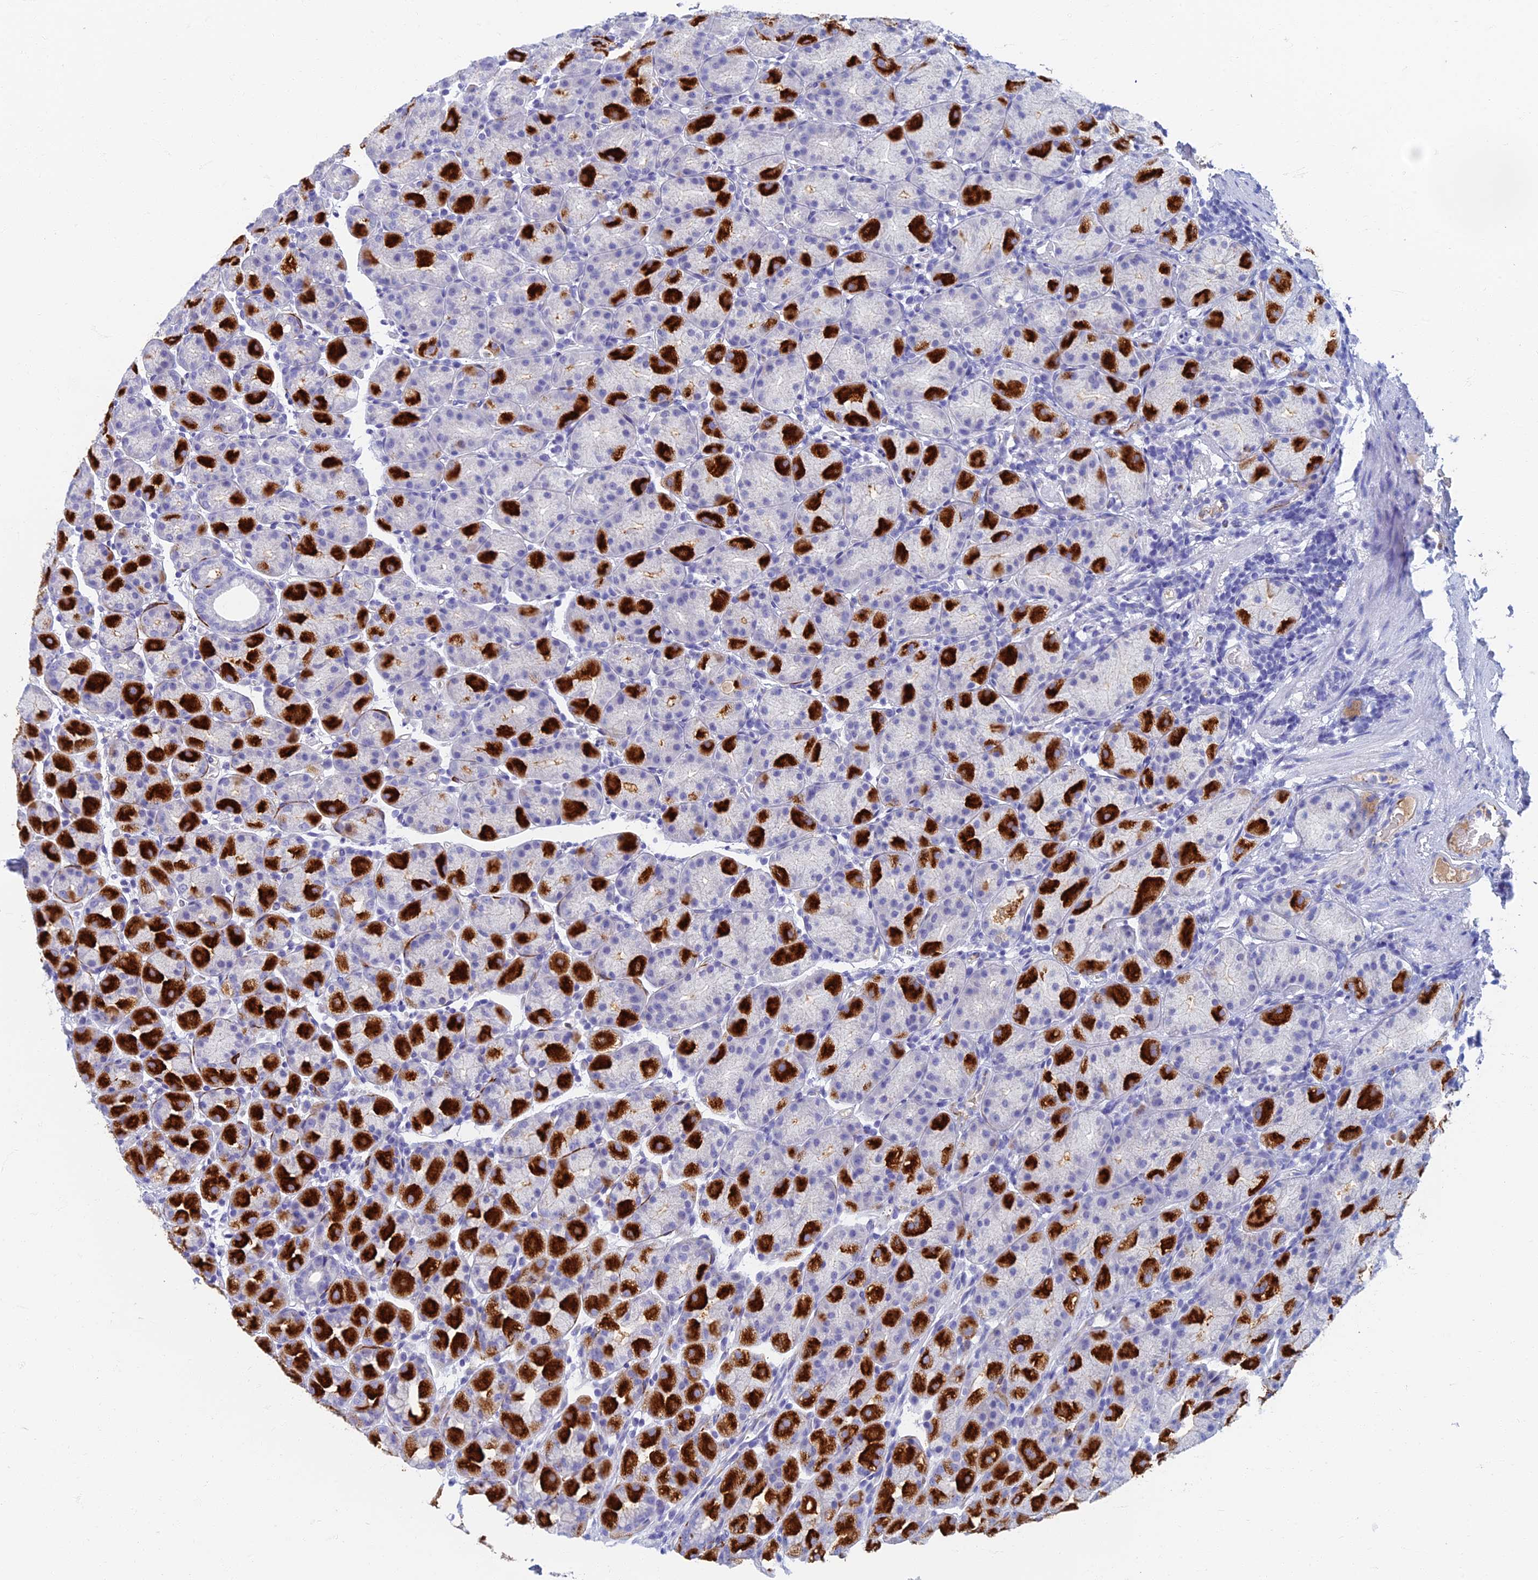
{"staining": {"intensity": "strong", "quantity": "25%-75%", "location": "cytoplasmic/membranous"}, "tissue": "stomach", "cell_type": "Glandular cells", "image_type": "normal", "snomed": [{"axis": "morphology", "description": "Normal tissue, NOS"}, {"axis": "topography", "description": "Stomach, upper"}], "caption": "This is a histology image of immunohistochemistry staining of benign stomach, which shows strong expression in the cytoplasmic/membranous of glandular cells.", "gene": "ETFRF1", "patient": {"sex": "male", "age": 68}}